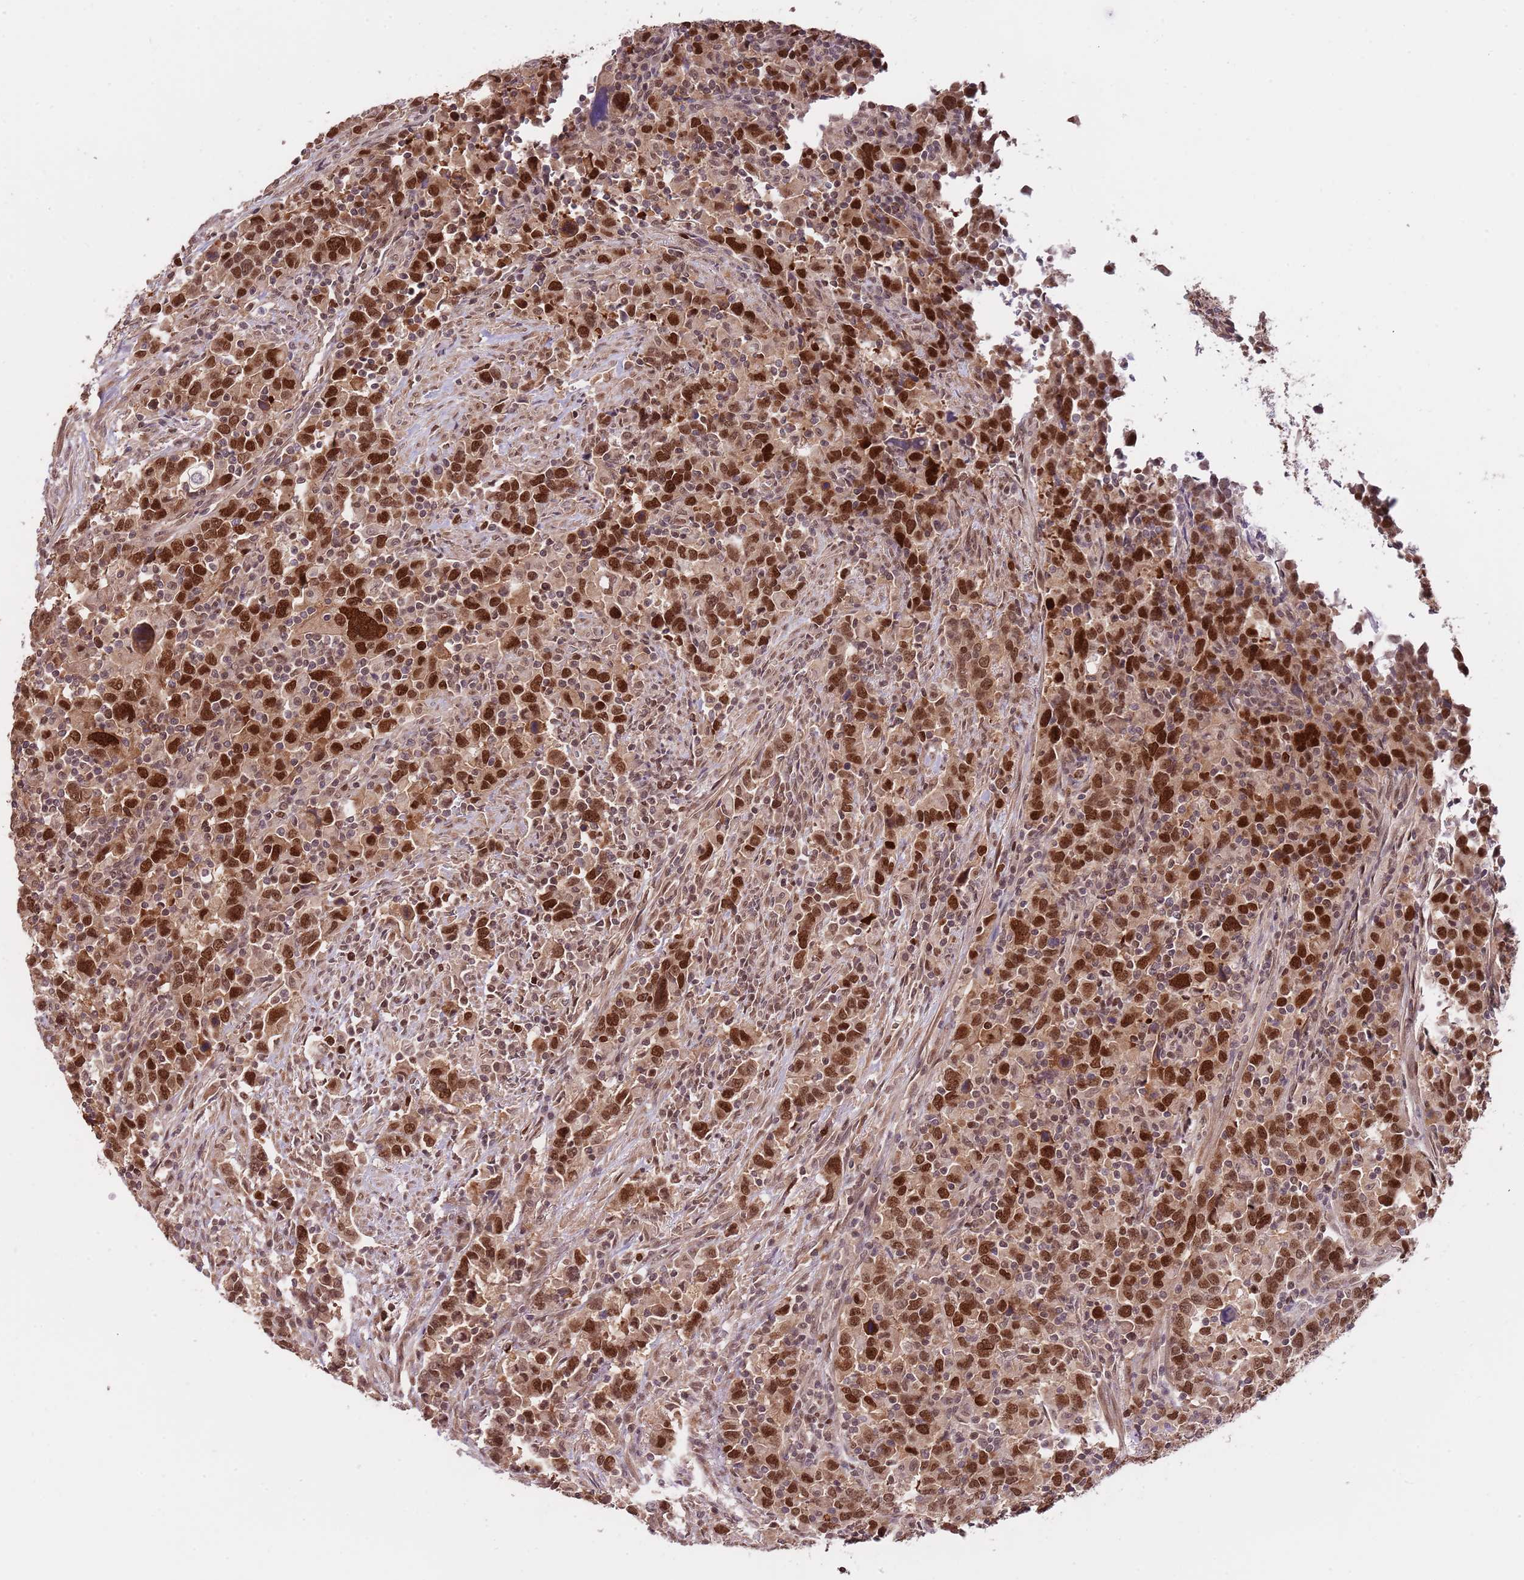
{"staining": {"intensity": "strong", "quantity": ">75%", "location": "nuclear"}, "tissue": "urothelial cancer", "cell_type": "Tumor cells", "image_type": "cancer", "snomed": [{"axis": "morphology", "description": "Urothelial carcinoma, High grade"}, {"axis": "topography", "description": "Urinary bladder"}], "caption": "Brown immunohistochemical staining in urothelial carcinoma (high-grade) reveals strong nuclear expression in approximately >75% of tumor cells. Using DAB (3,3'-diaminobenzidine) (brown) and hematoxylin (blue) stains, captured at high magnification using brightfield microscopy.", "gene": "RIF1", "patient": {"sex": "male", "age": 61}}